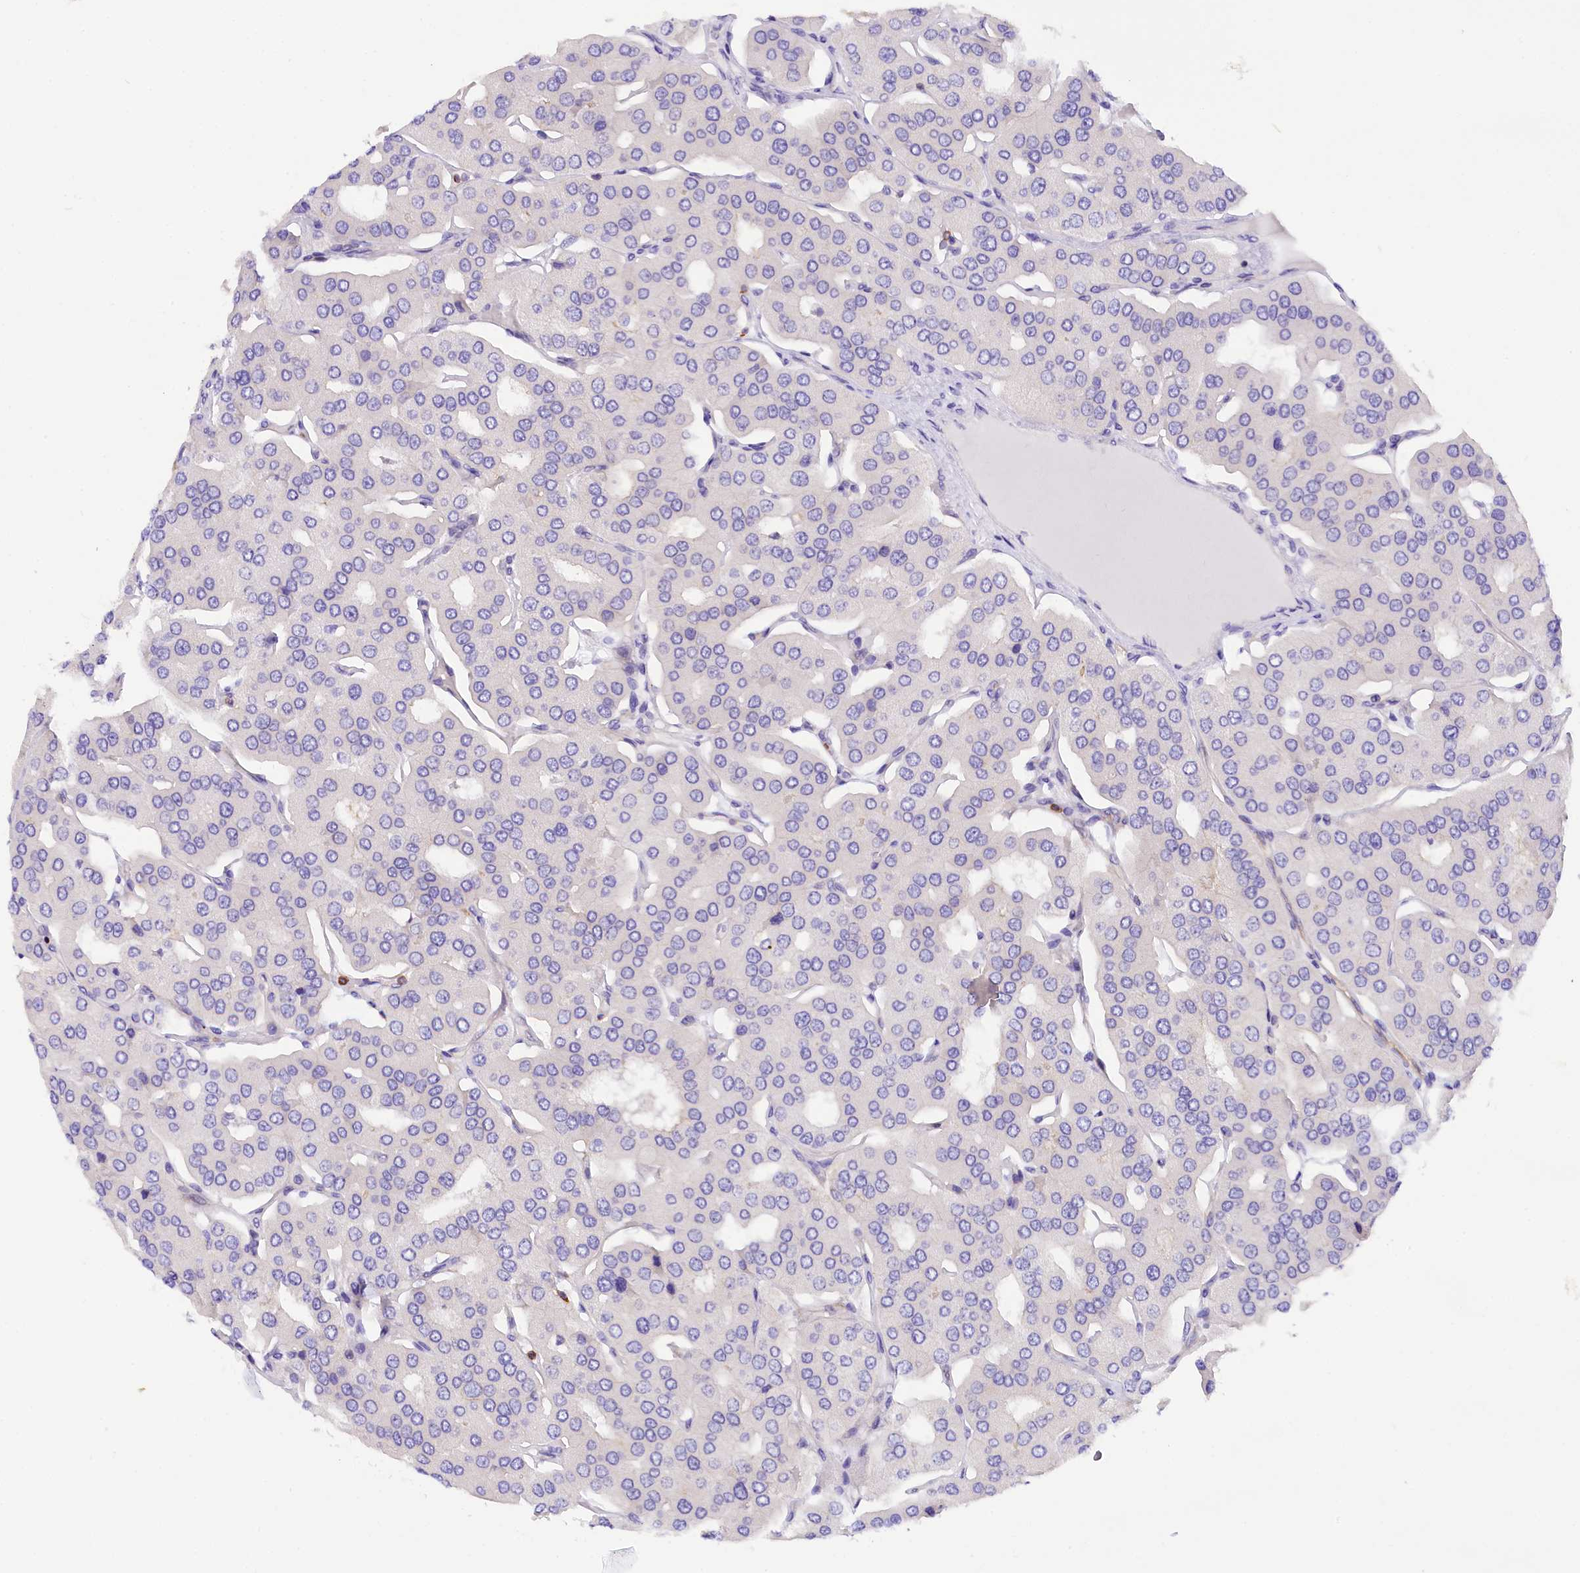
{"staining": {"intensity": "negative", "quantity": "none", "location": "none"}, "tissue": "parathyroid gland", "cell_type": "Glandular cells", "image_type": "normal", "snomed": [{"axis": "morphology", "description": "Normal tissue, NOS"}, {"axis": "morphology", "description": "Adenoma, NOS"}, {"axis": "topography", "description": "Parathyroid gland"}], "caption": "The photomicrograph demonstrates no staining of glandular cells in unremarkable parathyroid gland. (DAB immunohistochemistry, high magnification).", "gene": "FAM193A", "patient": {"sex": "female", "age": 86}}